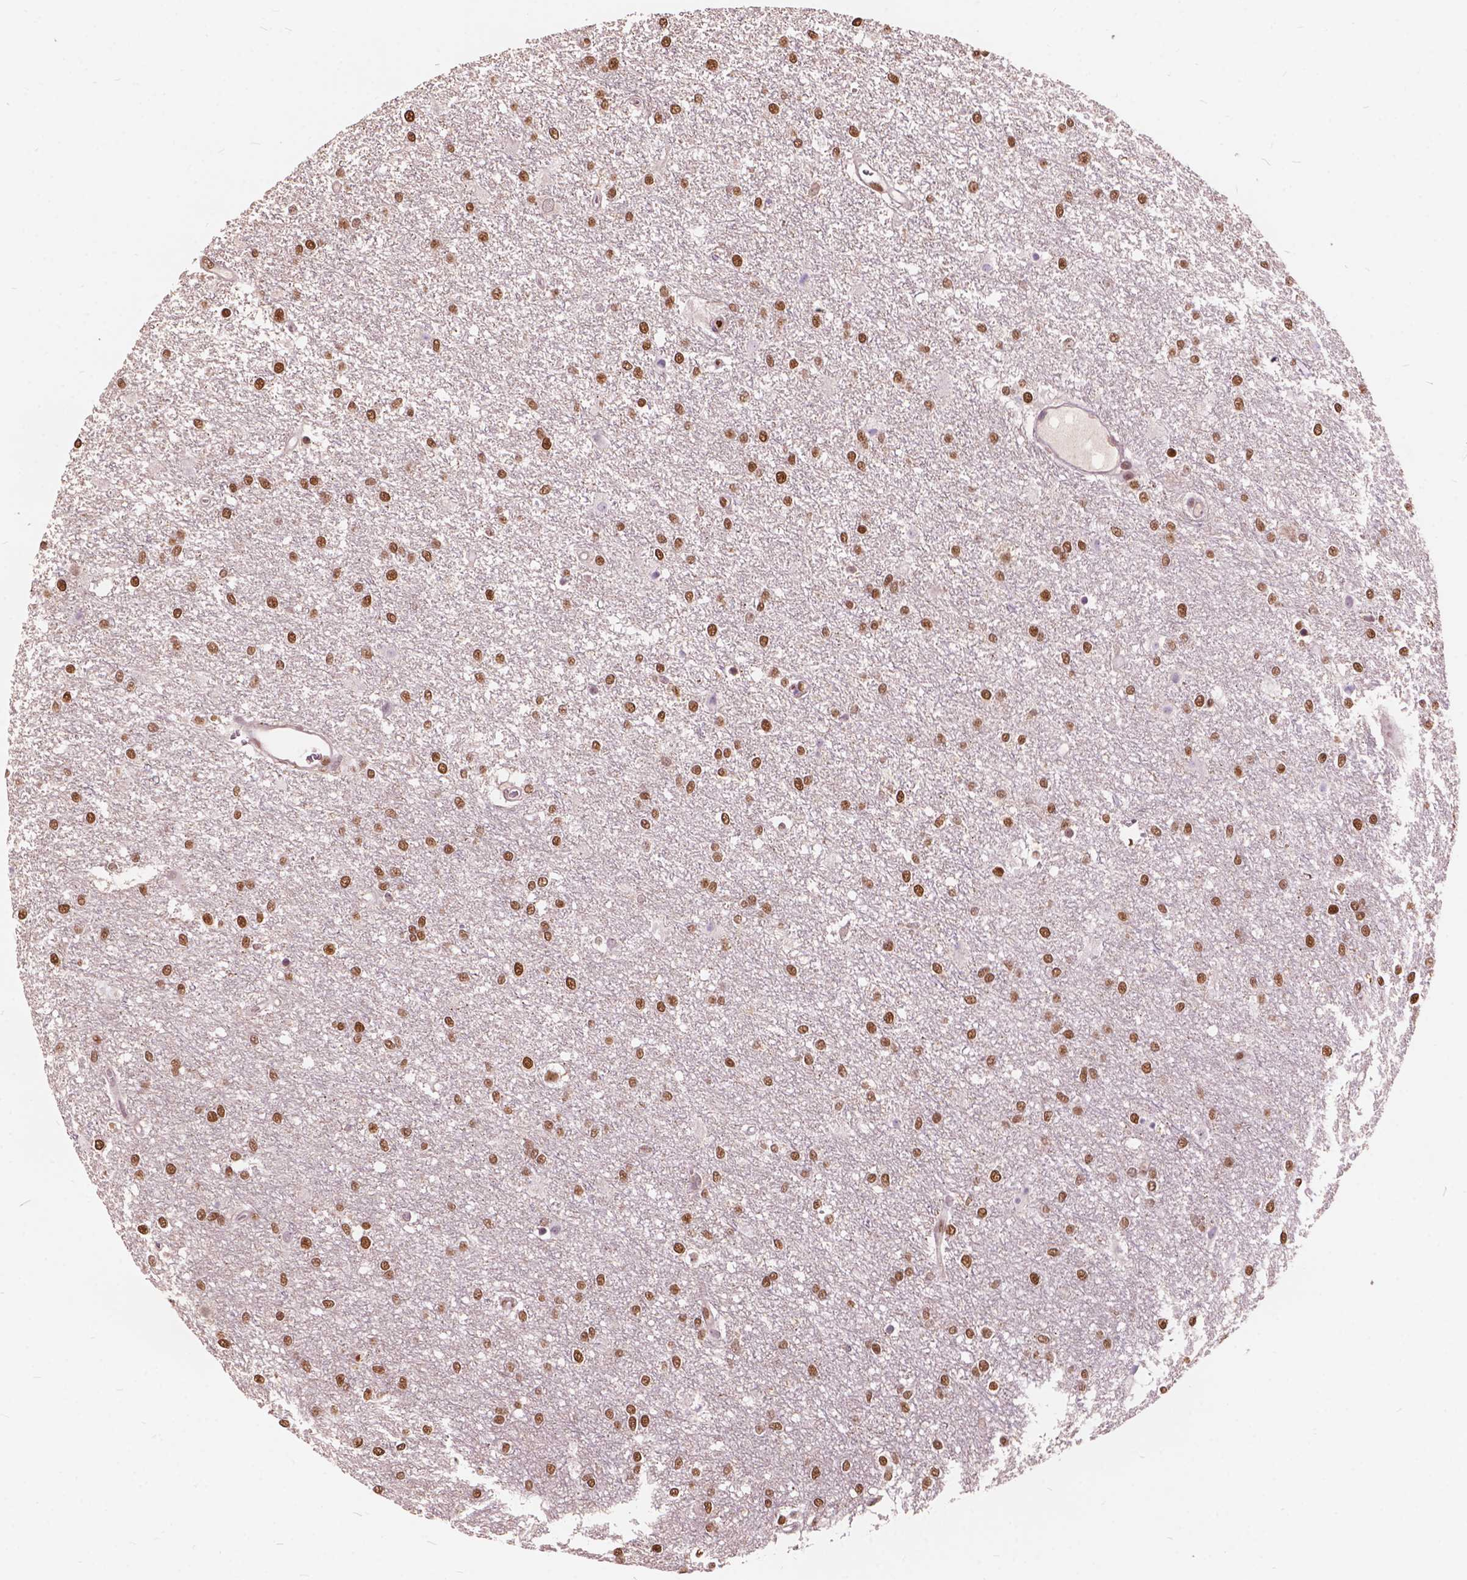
{"staining": {"intensity": "moderate", "quantity": ">75%", "location": "nuclear"}, "tissue": "glioma", "cell_type": "Tumor cells", "image_type": "cancer", "snomed": [{"axis": "morphology", "description": "Glioma, malignant, High grade"}, {"axis": "topography", "description": "Brain"}], "caption": "Malignant glioma (high-grade) stained with DAB immunohistochemistry displays medium levels of moderate nuclear expression in about >75% of tumor cells. (Stains: DAB (3,3'-diaminobenzidine) in brown, nuclei in blue, Microscopy: brightfield microscopy at high magnification).", "gene": "ANP32B", "patient": {"sex": "female", "age": 61}}